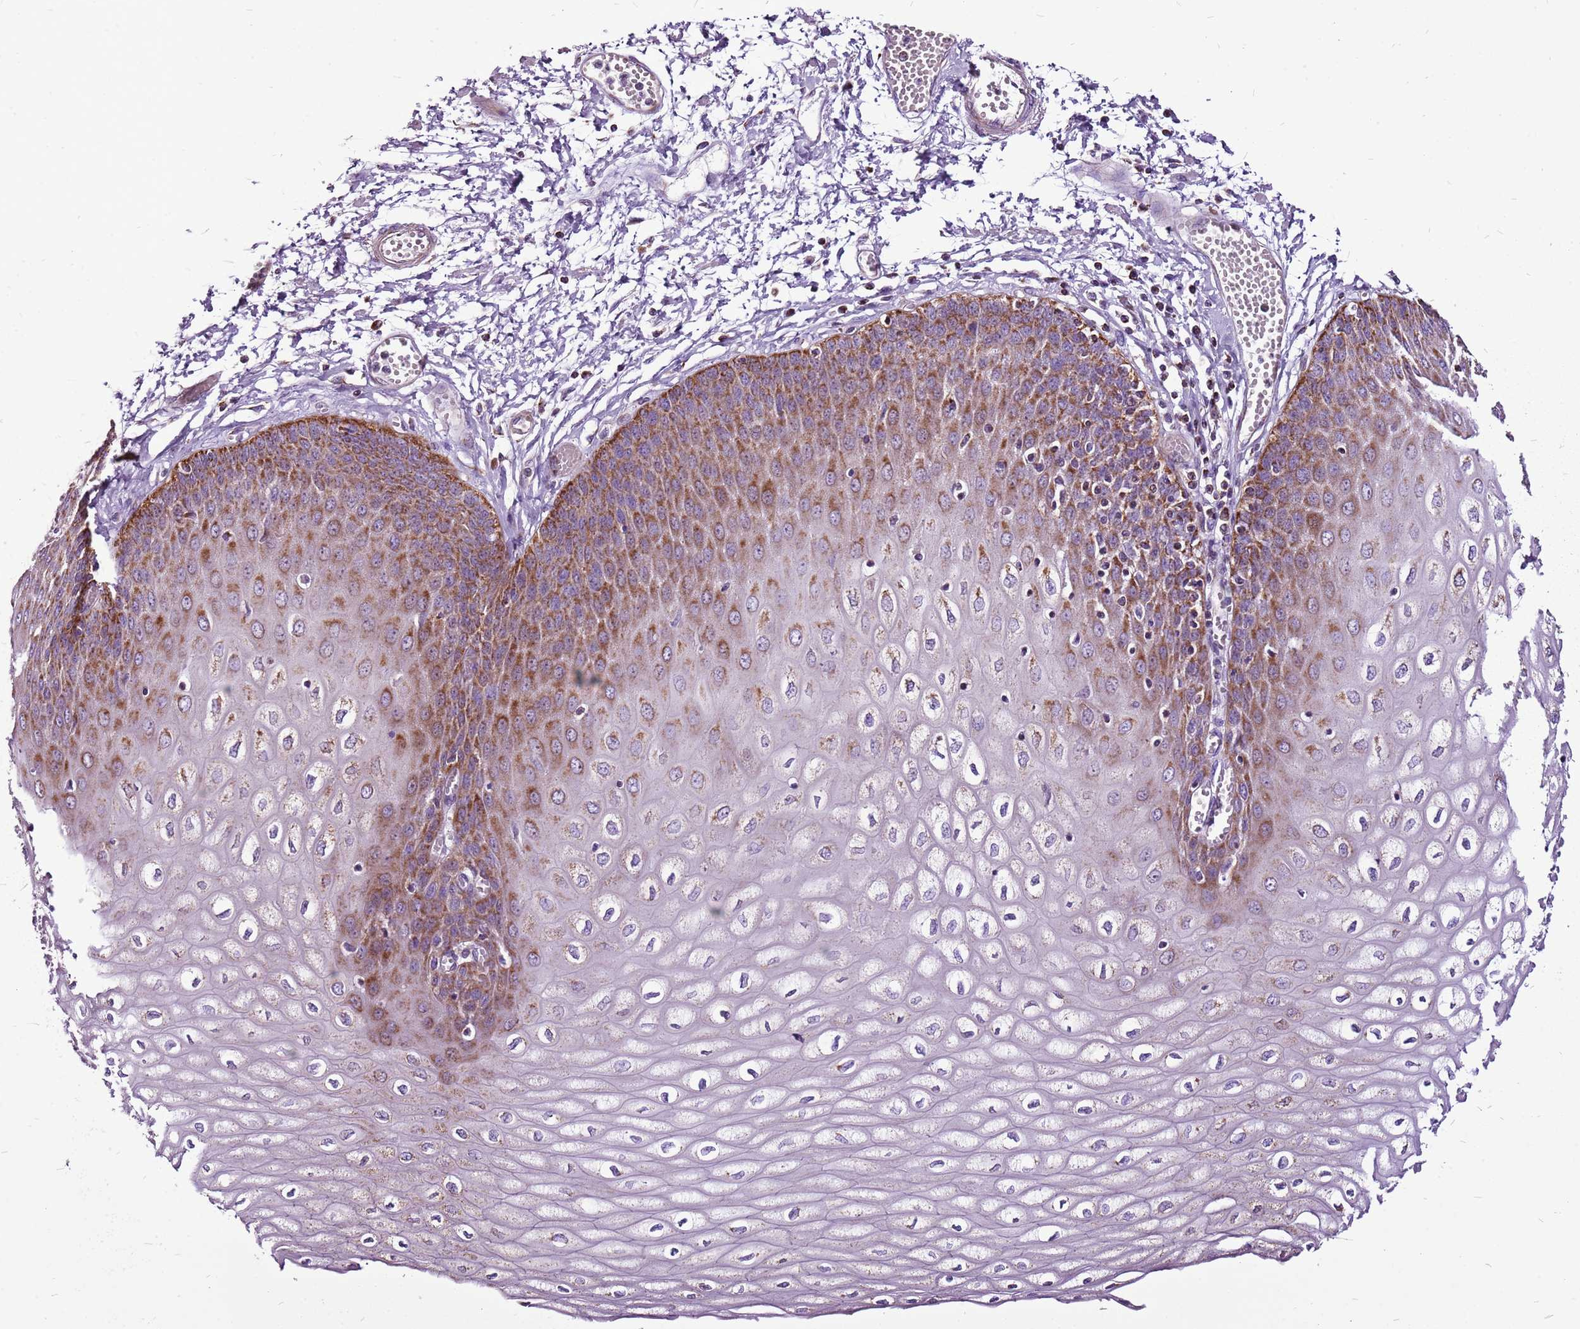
{"staining": {"intensity": "strong", "quantity": "25%-75%", "location": "cytoplasmic/membranous"}, "tissue": "esophagus", "cell_type": "Squamous epithelial cells", "image_type": "normal", "snomed": [{"axis": "morphology", "description": "Normal tissue, NOS"}, {"axis": "topography", "description": "Esophagus"}], "caption": "Protein expression analysis of unremarkable human esophagus reveals strong cytoplasmic/membranous expression in about 25%-75% of squamous epithelial cells. The staining was performed using DAB (3,3'-diaminobenzidine), with brown indicating positive protein expression. Nuclei are stained blue with hematoxylin.", "gene": "GCDH", "patient": {"sex": "male", "age": 60}}